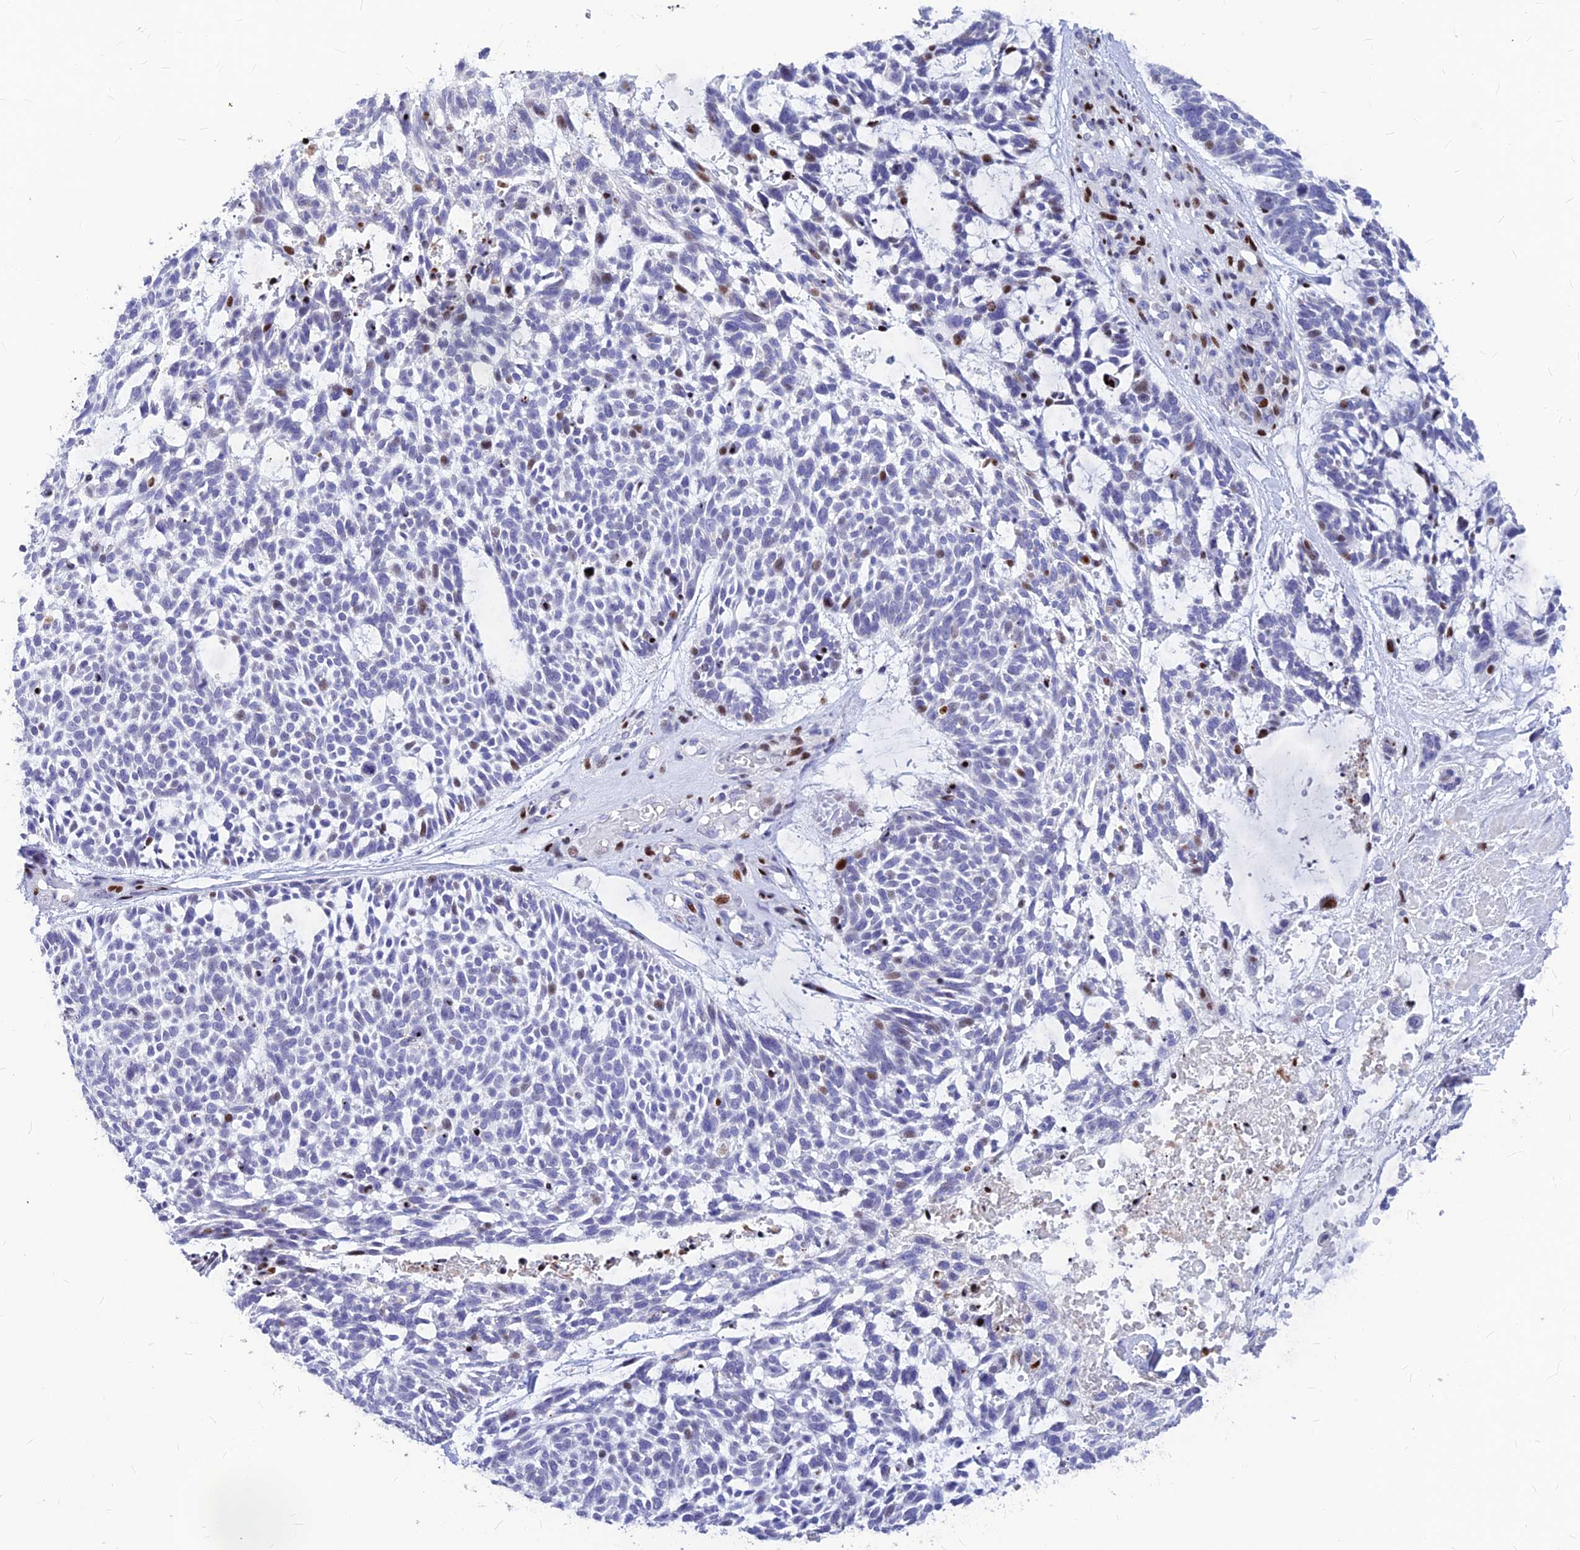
{"staining": {"intensity": "moderate", "quantity": "<25%", "location": "nuclear"}, "tissue": "skin cancer", "cell_type": "Tumor cells", "image_type": "cancer", "snomed": [{"axis": "morphology", "description": "Basal cell carcinoma"}, {"axis": "topography", "description": "Skin"}], "caption": "Skin cancer tissue exhibits moderate nuclear expression in approximately <25% of tumor cells, visualized by immunohistochemistry.", "gene": "PRPS1", "patient": {"sex": "male", "age": 88}}